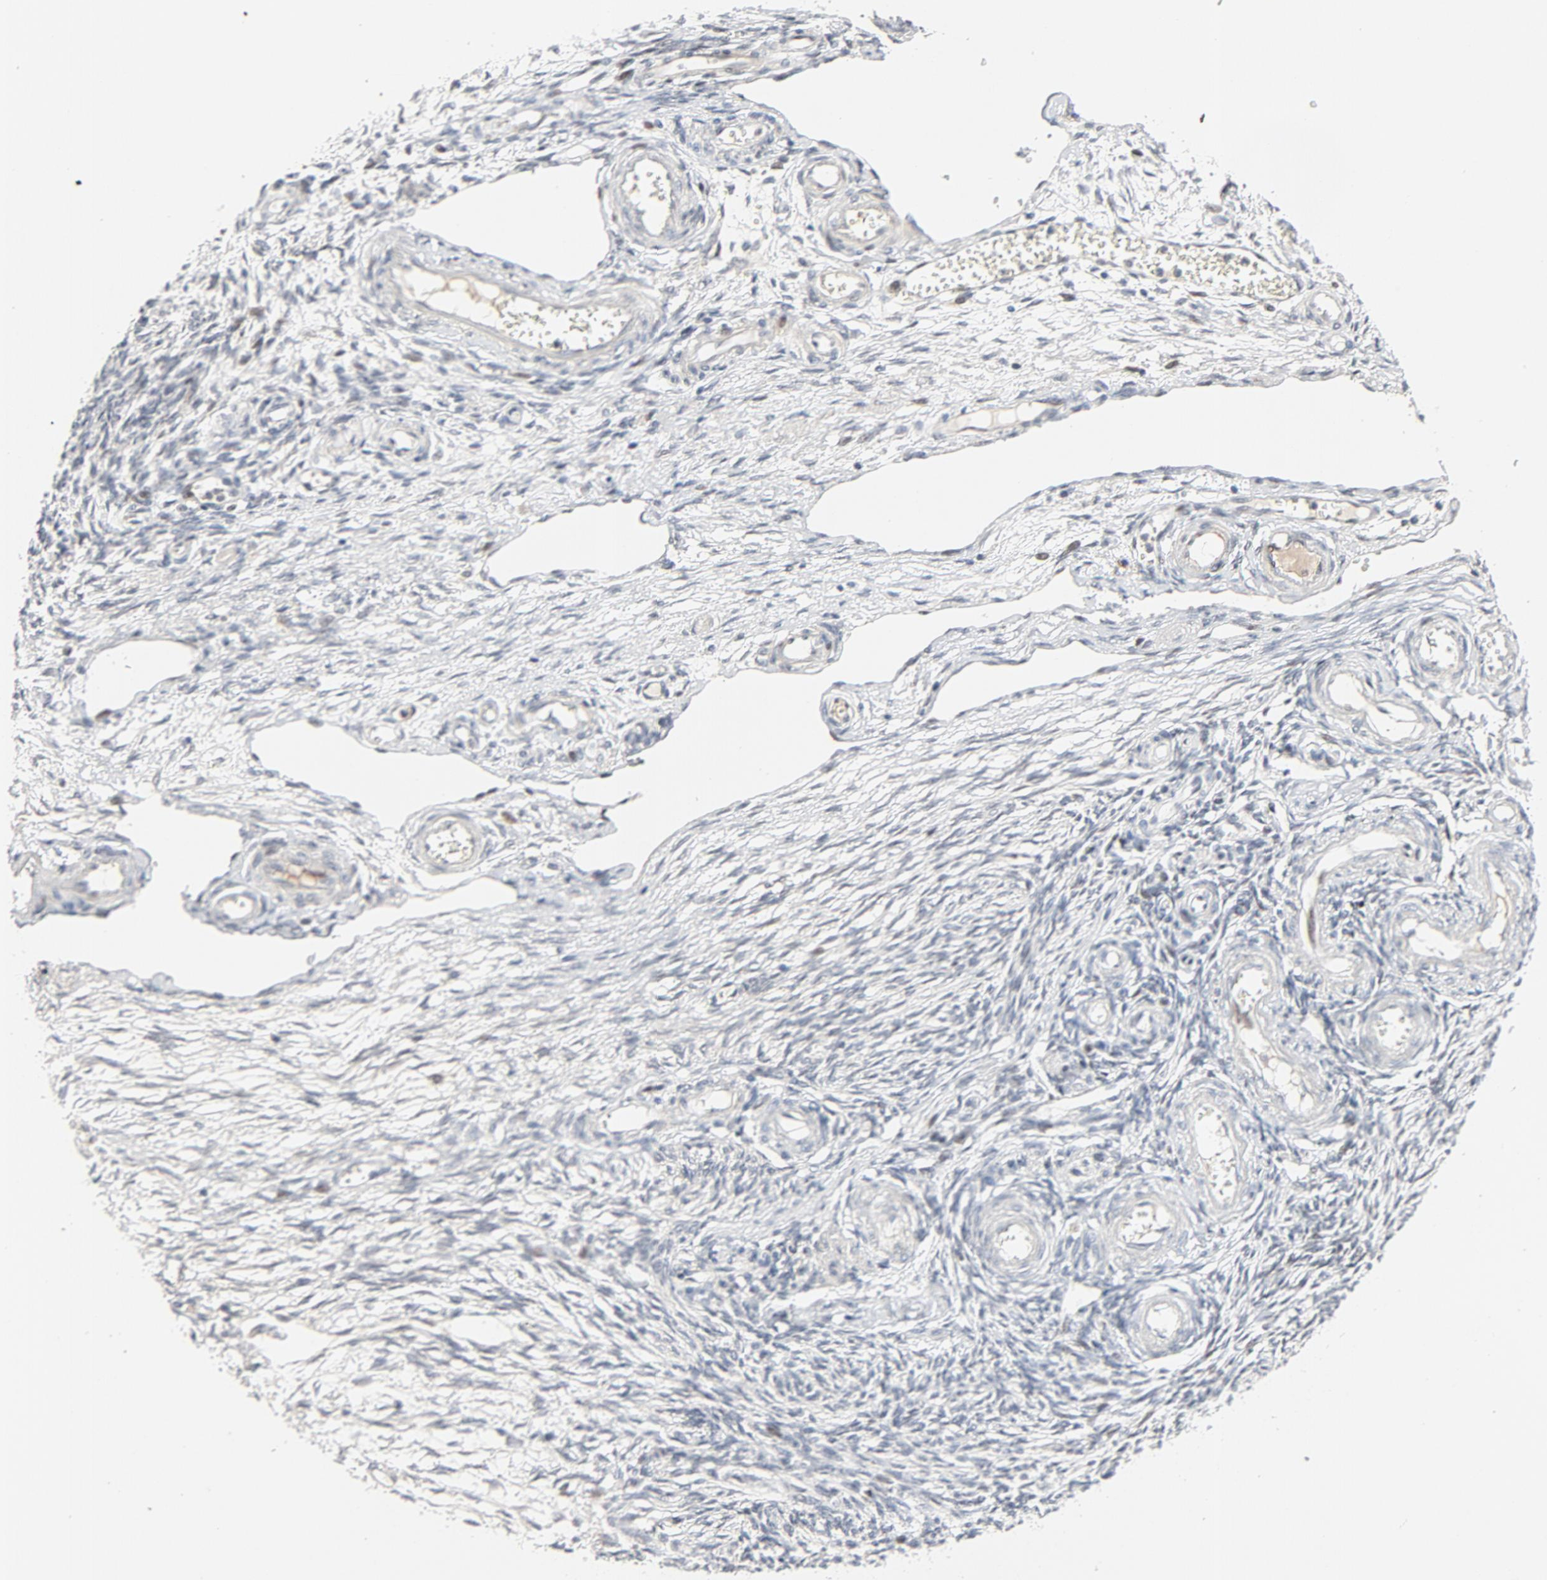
{"staining": {"intensity": "negative", "quantity": "none", "location": "none"}, "tissue": "ovarian cancer", "cell_type": "Tumor cells", "image_type": "cancer", "snomed": [{"axis": "morphology", "description": "Cystadenocarcinoma, mucinous, NOS"}, {"axis": "topography", "description": "Ovary"}], "caption": "Image shows no protein expression in tumor cells of ovarian cancer (mucinous cystadenocarcinoma) tissue.", "gene": "FSCB", "patient": {"sex": "female", "age": 57}}